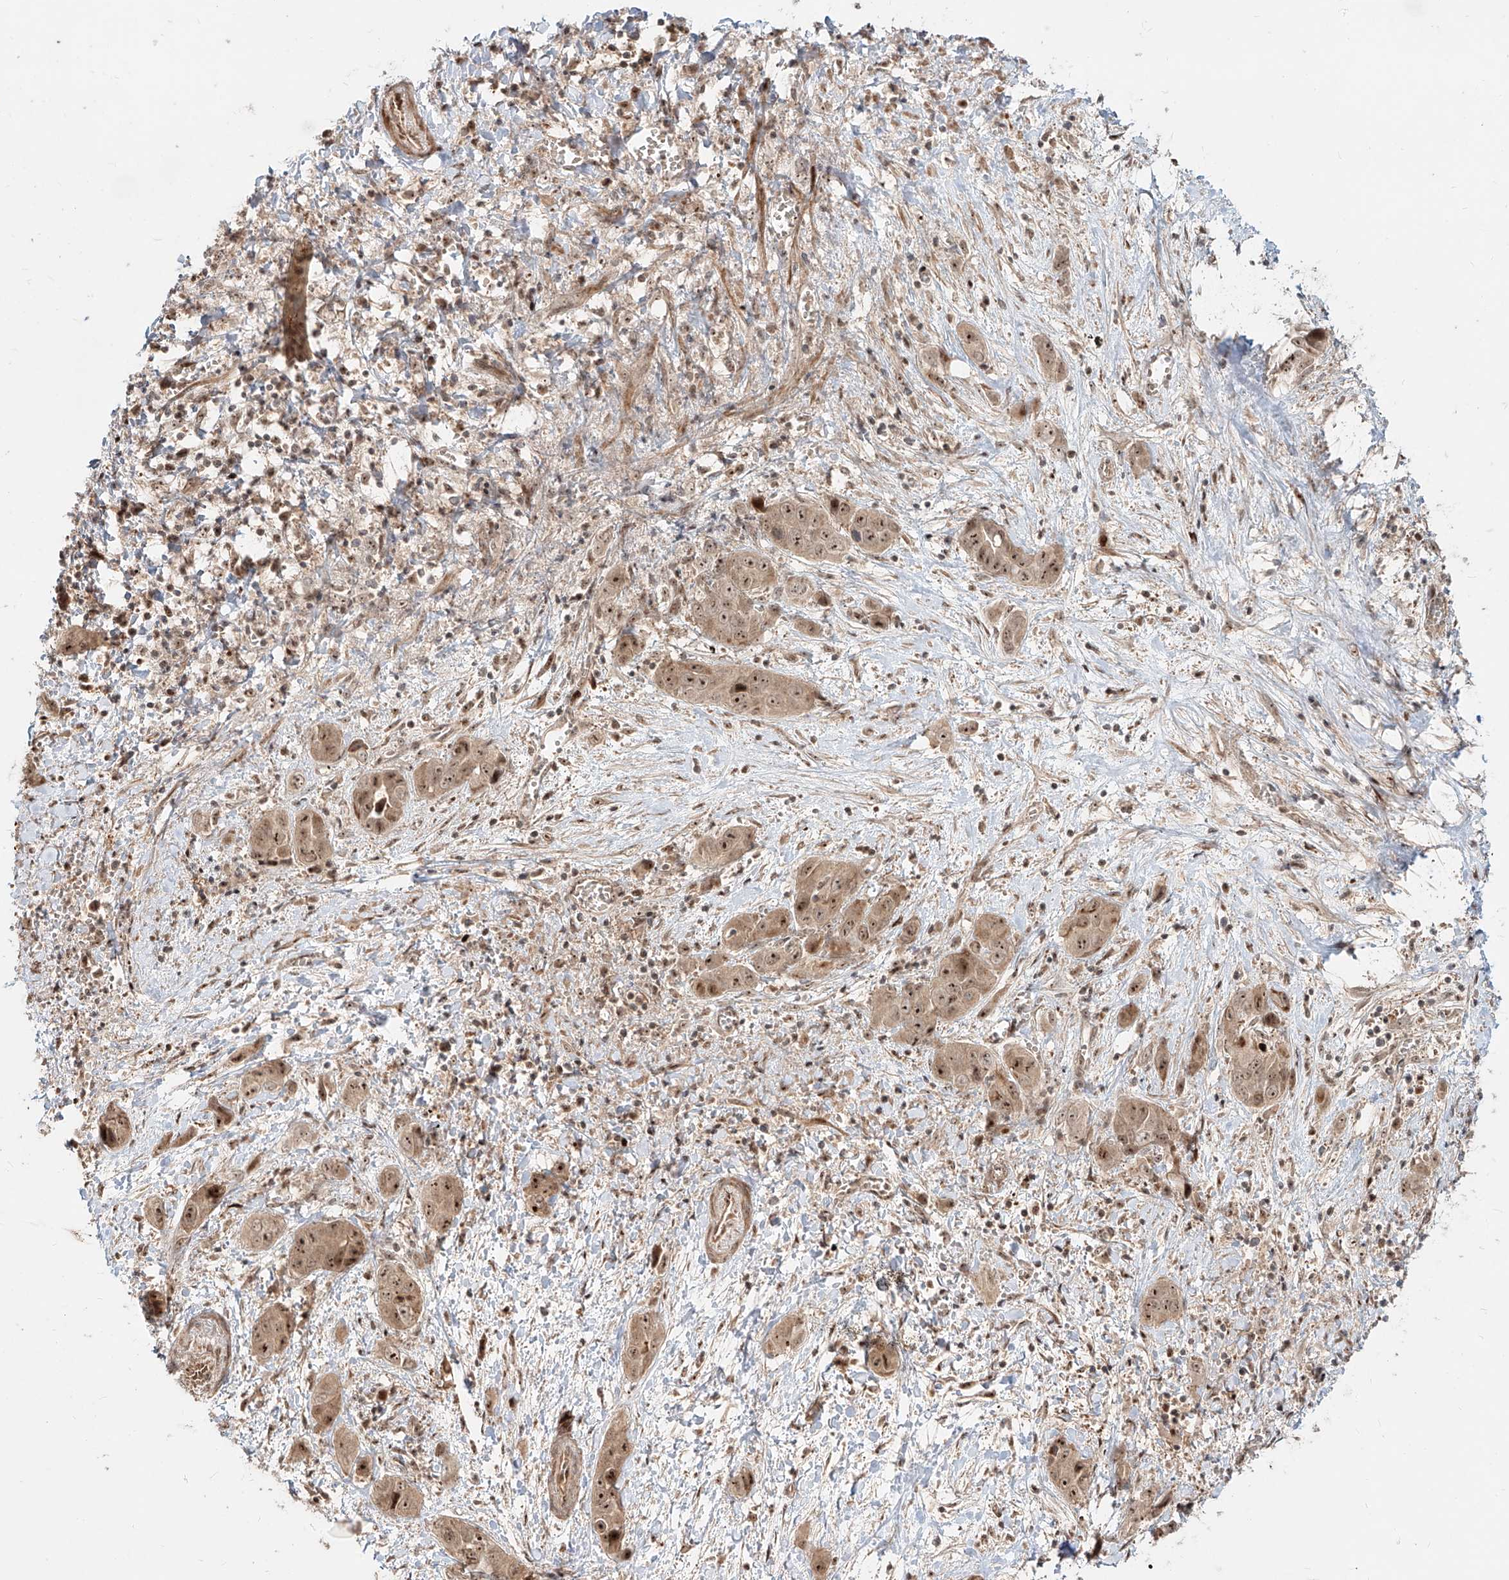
{"staining": {"intensity": "moderate", "quantity": ">75%", "location": "cytoplasmic/membranous,nuclear"}, "tissue": "liver cancer", "cell_type": "Tumor cells", "image_type": "cancer", "snomed": [{"axis": "morphology", "description": "Cholangiocarcinoma"}, {"axis": "topography", "description": "Liver"}], "caption": "This image shows cholangiocarcinoma (liver) stained with immunohistochemistry to label a protein in brown. The cytoplasmic/membranous and nuclear of tumor cells show moderate positivity for the protein. Nuclei are counter-stained blue.", "gene": "ZNF710", "patient": {"sex": "female", "age": 52}}